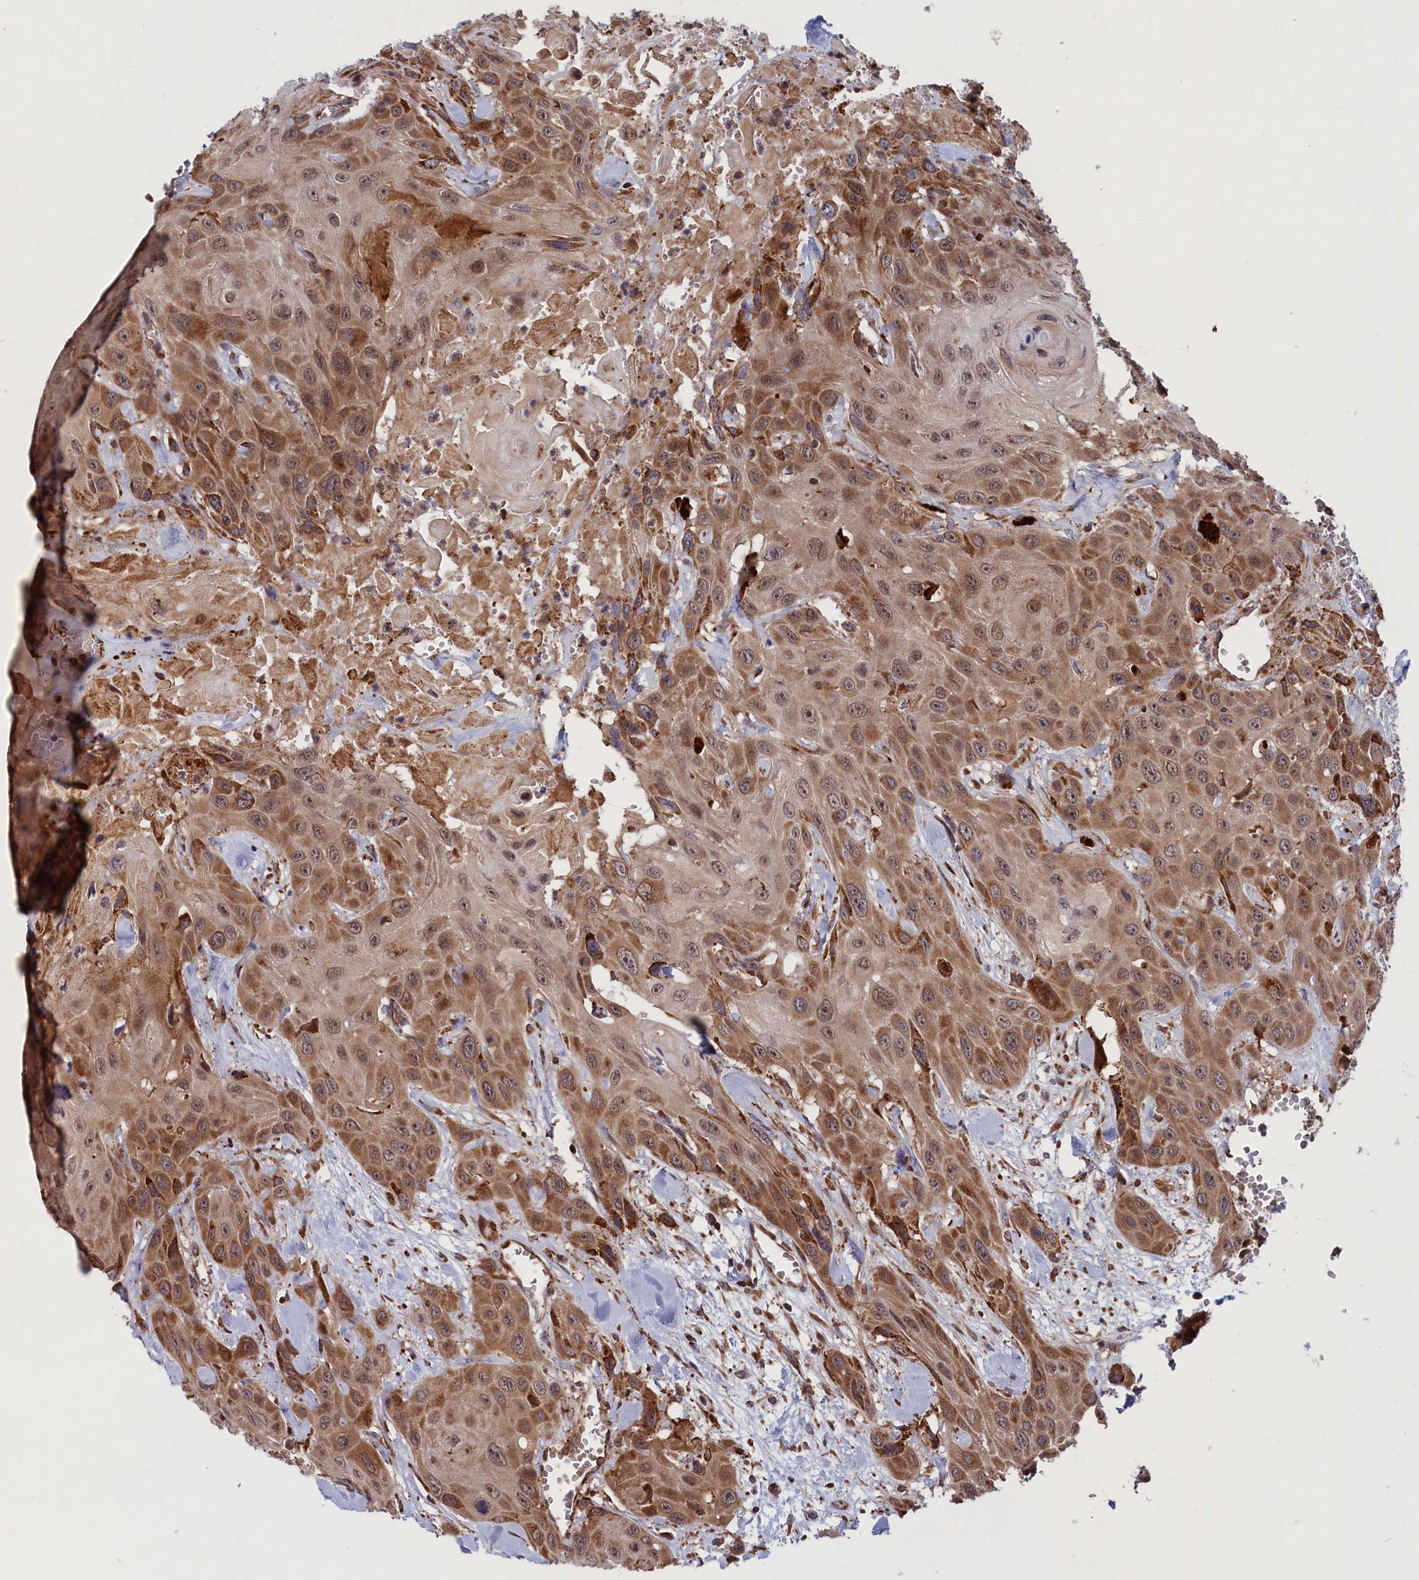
{"staining": {"intensity": "moderate", "quantity": ">75%", "location": "cytoplasmic/membranous,nuclear"}, "tissue": "head and neck cancer", "cell_type": "Tumor cells", "image_type": "cancer", "snomed": [{"axis": "morphology", "description": "Squamous cell carcinoma, NOS"}, {"axis": "topography", "description": "Head-Neck"}], "caption": "Moderate cytoplasmic/membranous and nuclear expression is present in about >75% of tumor cells in head and neck squamous cell carcinoma.", "gene": "PLA2G4C", "patient": {"sex": "male", "age": 81}}